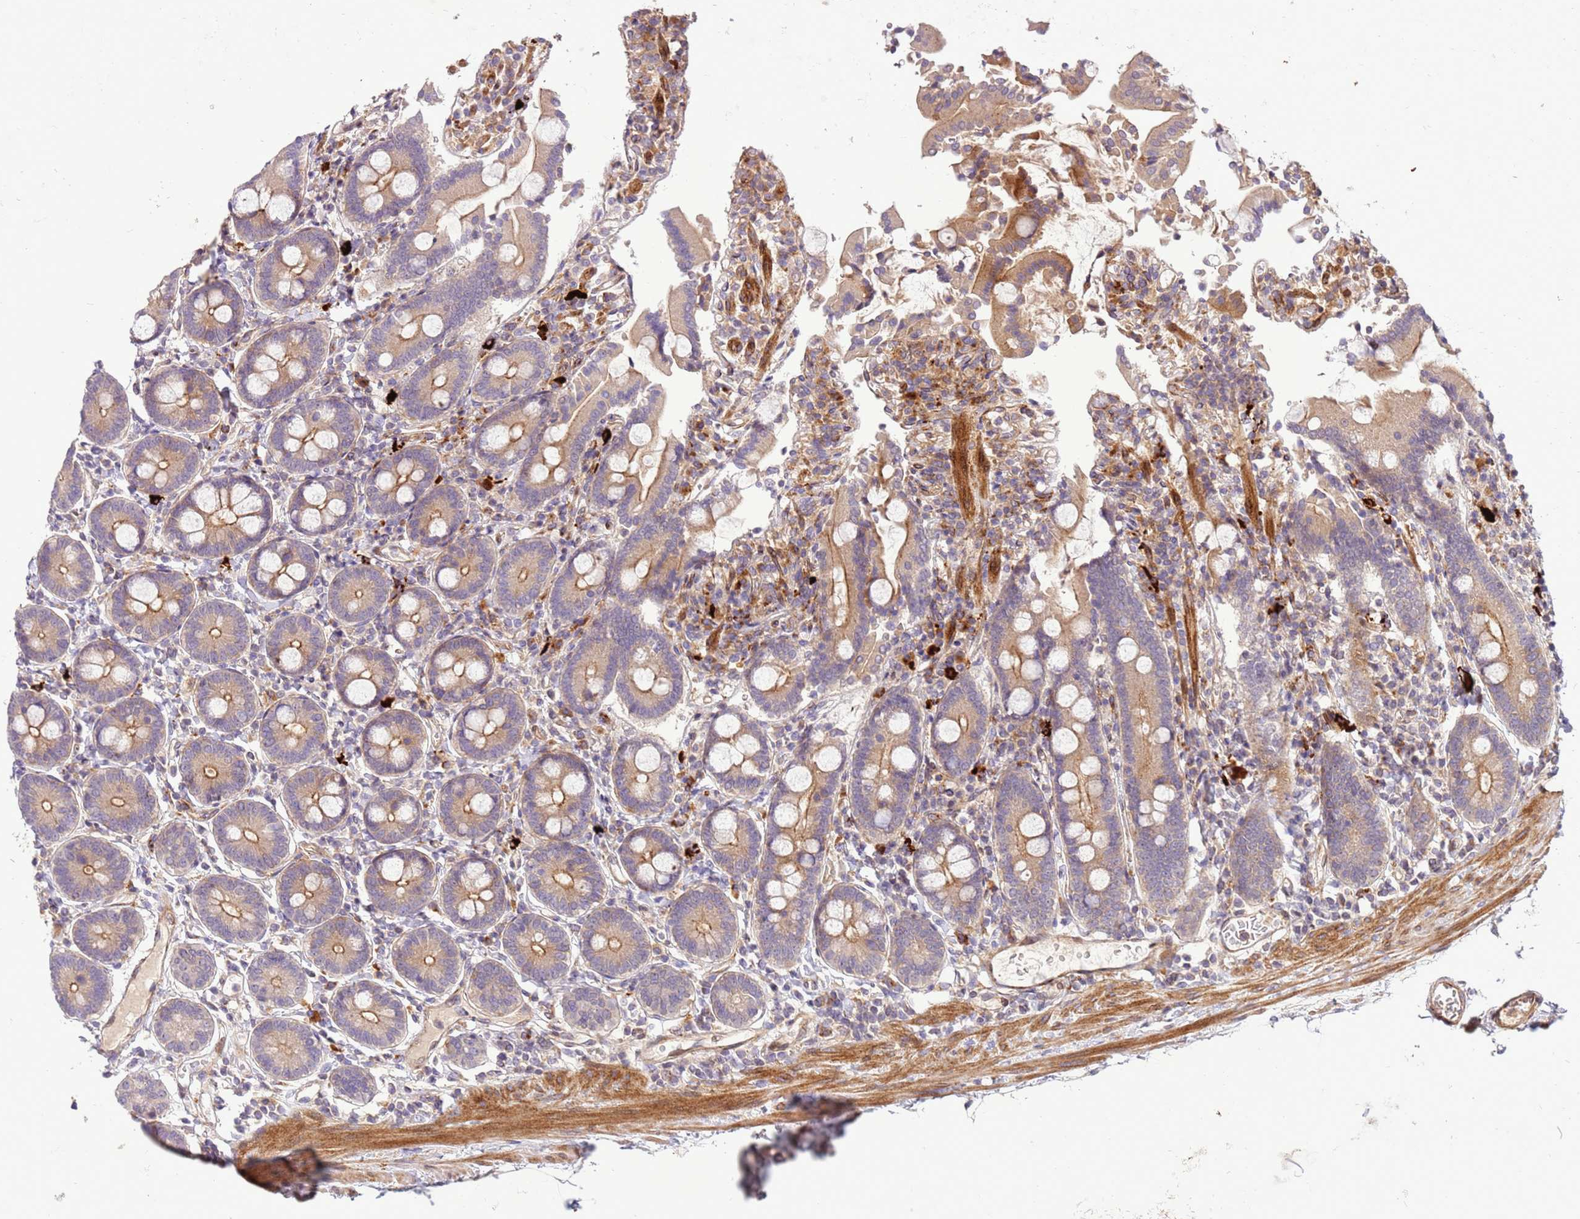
{"staining": {"intensity": "moderate", "quantity": "25%-75%", "location": "cytoplasmic/membranous"}, "tissue": "duodenum", "cell_type": "Glandular cells", "image_type": "normal", "snomed": [{"axis": "morphology", "description": "Normal tissue, NOS"}, {"axis": "topography", "description": "Duodenum"}], "caption": "Moderate cytoplasmic/membranous expression for a protein is seen in about 25%-75% of glandular cells of benign duodenum using IHC.", "gene": "ZNF624", "patient": {"sex": "male", "age": 55}}